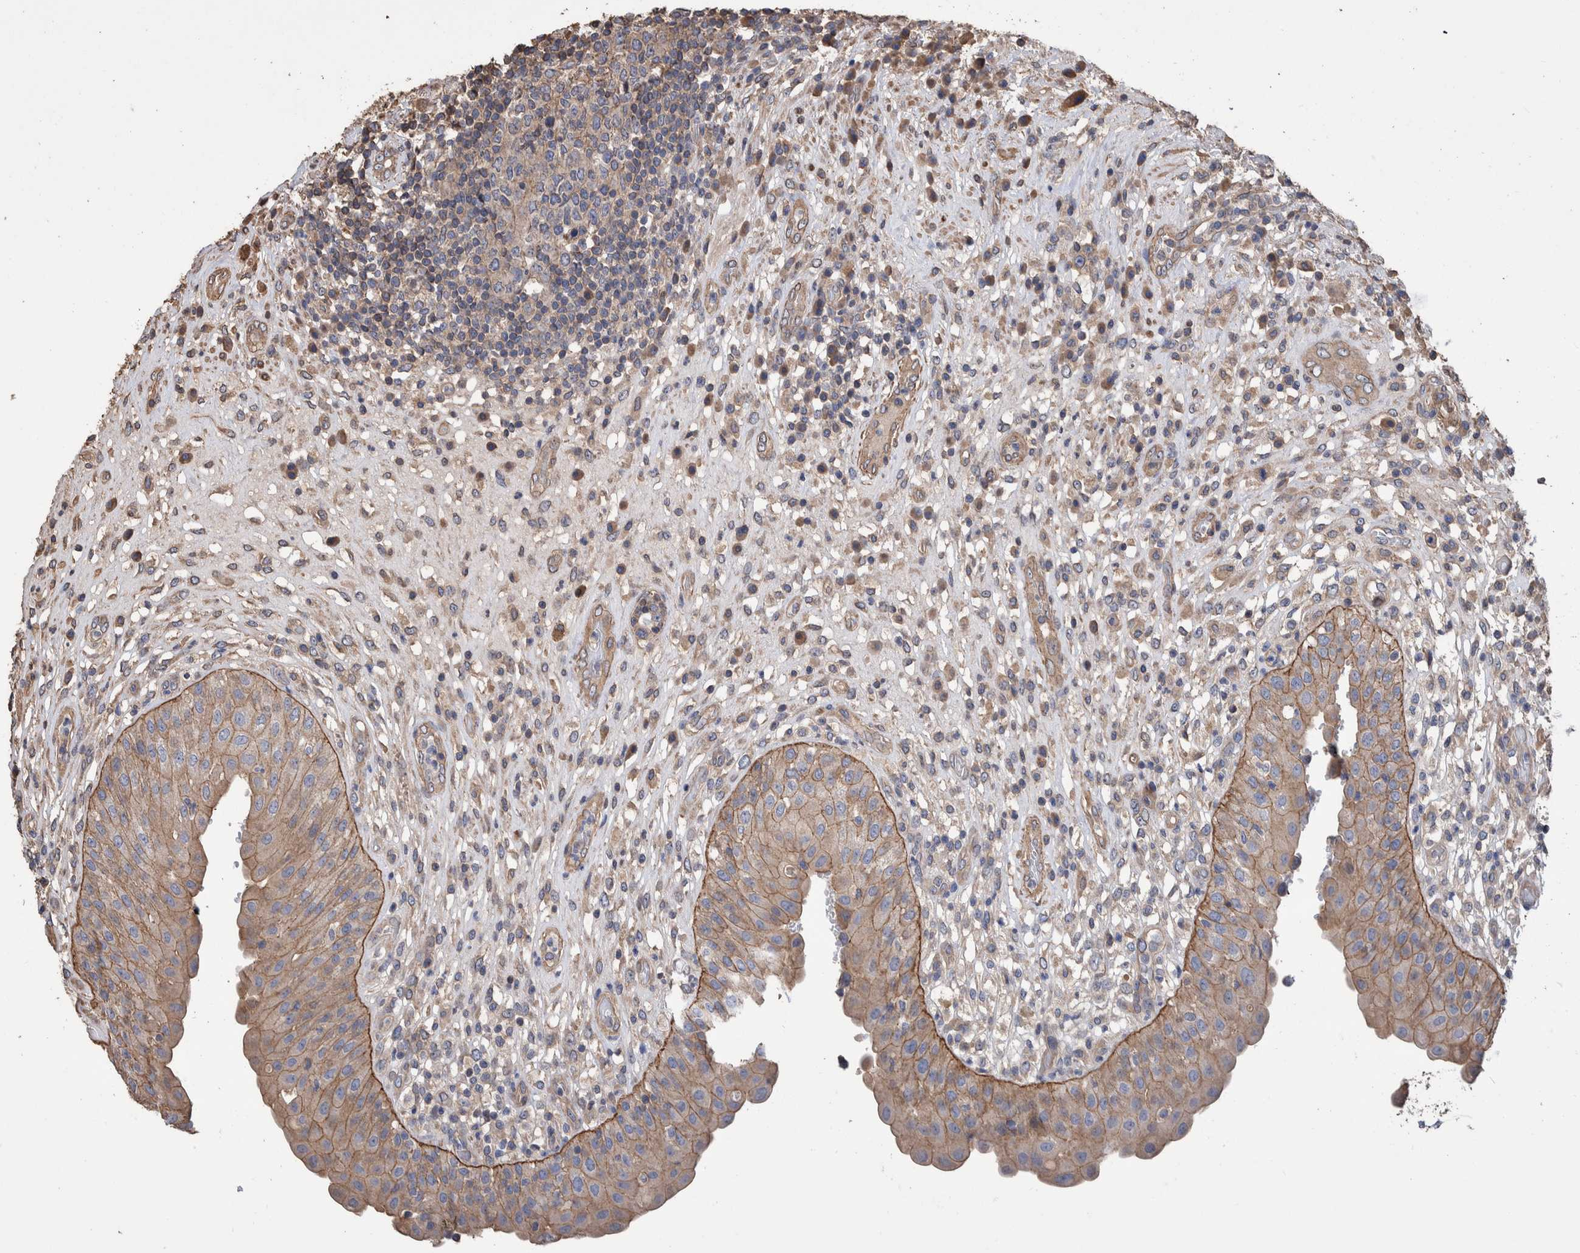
{"staining": {"intensity": "moderate", "quantity": ">75%", "location": "cytoplasmic/membranous"}, "tissue": "urinary bladder", "cell_type": "Urothelial cells", "image_type": "normal", "snomed": [{"axis": "morphology", "description": "Normal tissue, NOS"}, {"axis": "topography", "description": "Urinary bladder"}], "caption": "Protein expression analysis of normal human urinary bladder reveals moderate cytoplasmic/membranous staining in about >75% of urothelial cells. Immunohistochemistry (ihc) stains the protein in brown and the nuclei are stained blue.", "gene": "SLC45A4", "patient": {"sex": "female", "age": 62}}